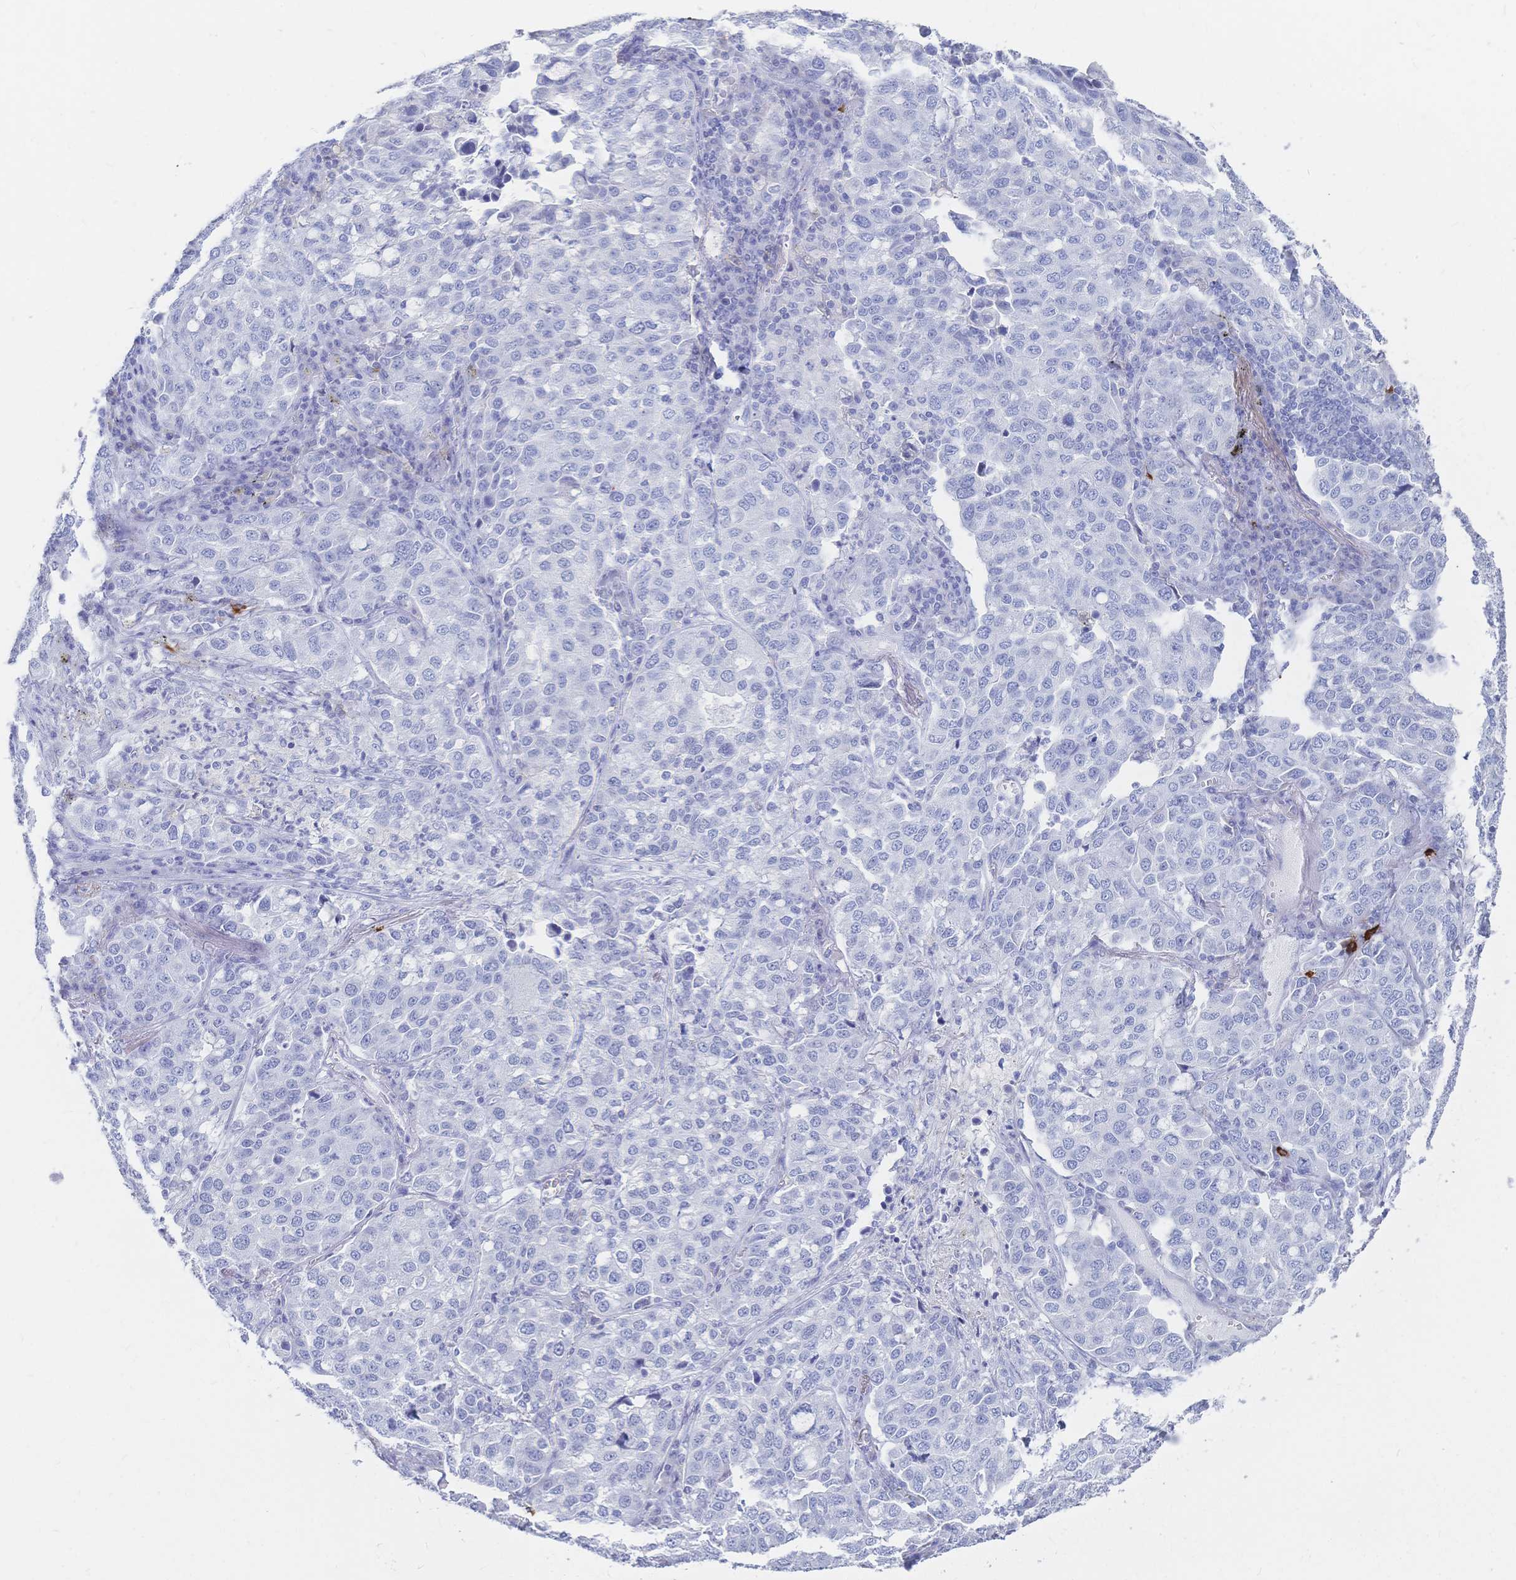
{"staining": {"intensity": "negative", "quantity": "none", "location": "none"}, "tissue": "lung cancer", "cell_type": "Tumor cells", "image_type": "cancer", "snomed": [{"axis": "morphology", "description": "Adenocarcinoma, NOS"}, {"axis": "morphology", "description": "Adenocarcinoma, metastatic, NOS"}, {"axis": "topography", "description": "Lymph node"}, {"axis": "topography", "description": "Lung"}], "caption": "High magnification brightfield microscopy of lung cancer stained with DAB (3,3'-diaminobenzidine) (brown) and counterstained with hematoxylin (blue): tumor cells show no significant expression.", "gene": "IL2RB", "patient": {"sex": "female", "age": 65}}